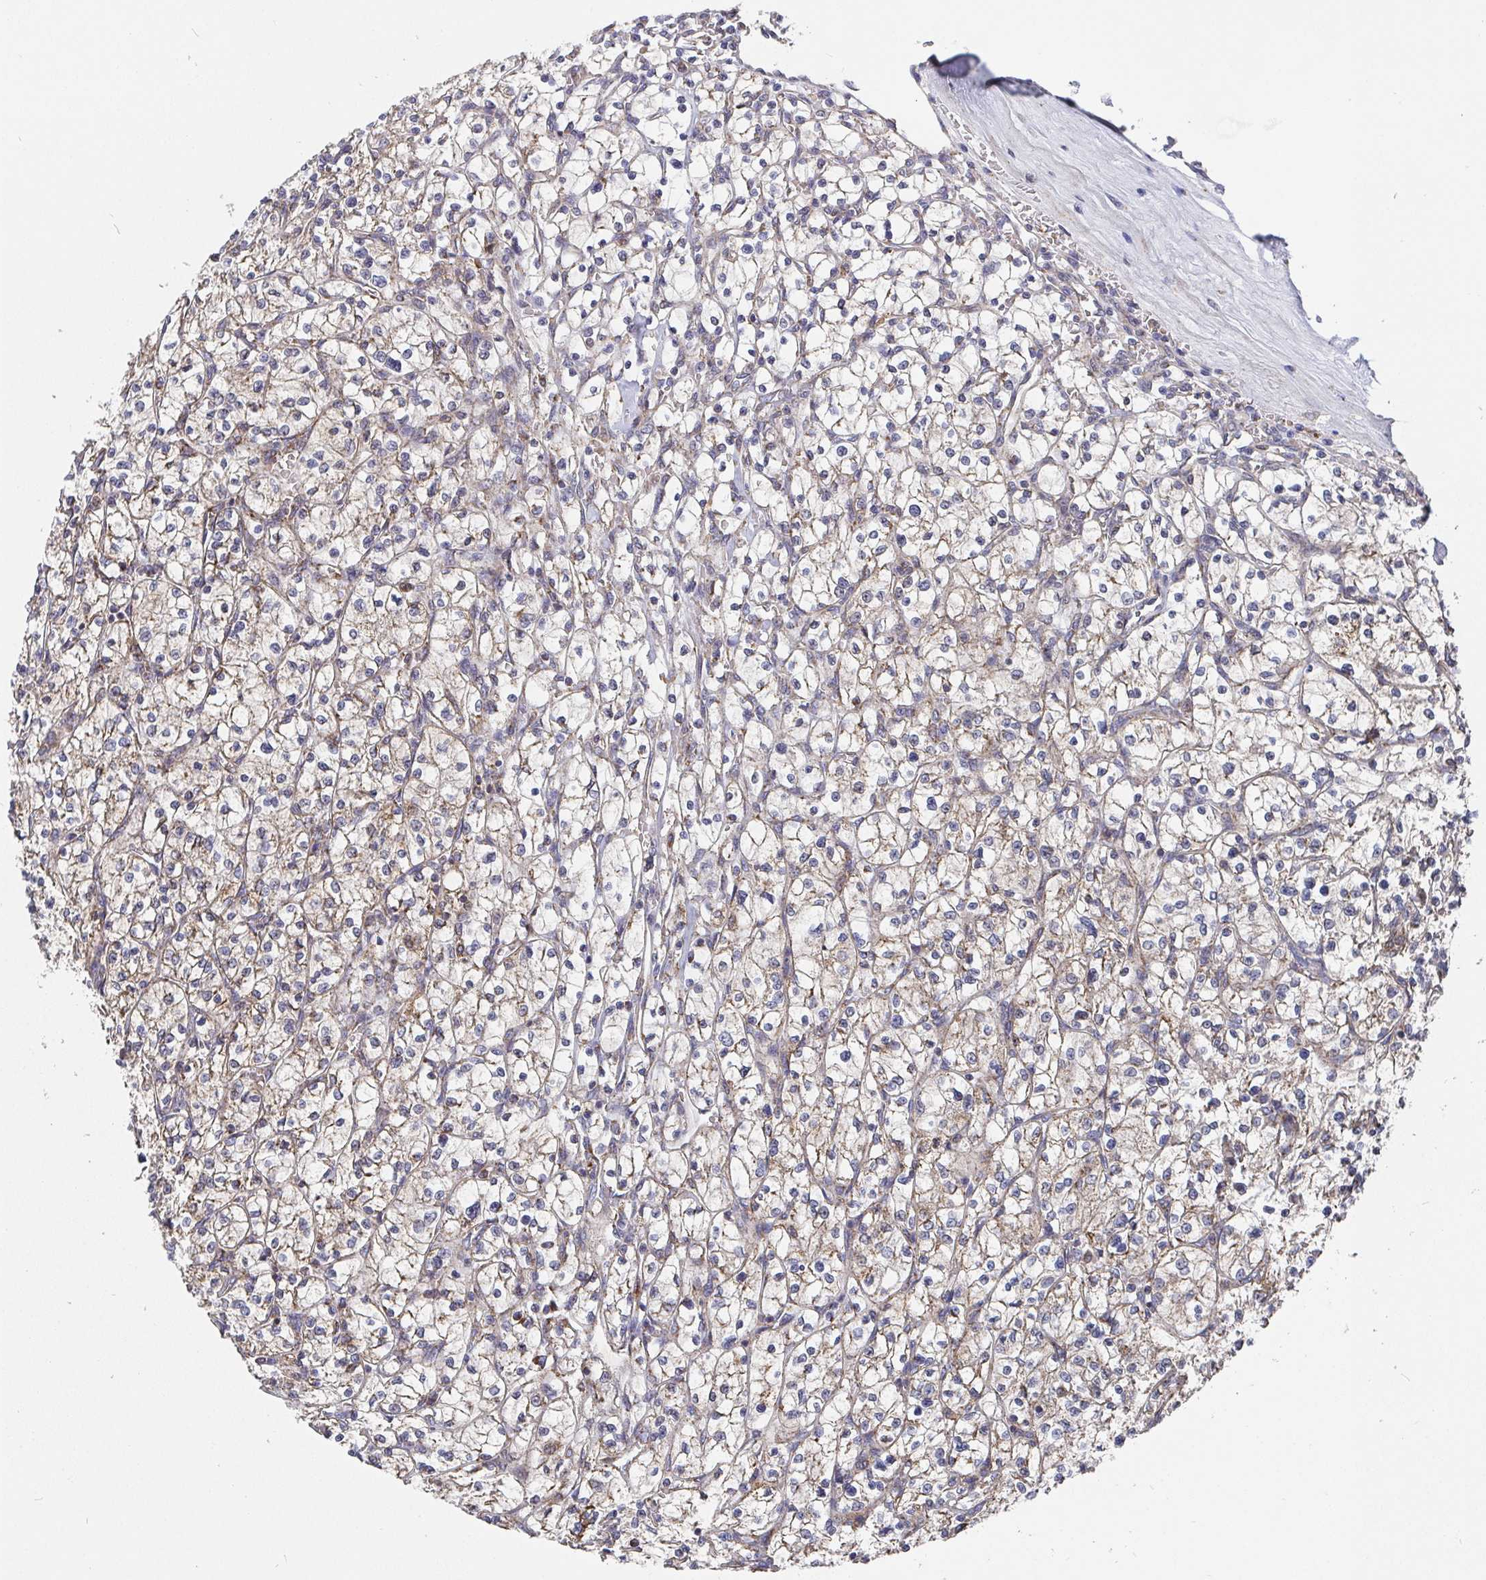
{"staining": {"intensity": "weak", "quantity": "25%-75%", "location": "cytoplasmic/membranous"}, "tissue": "renal cancer", "cell_type": "Tumor cells", "image_type": "cancer", "snomed": [{"axis": "morphology", "description": "Adenocarcinoma, NOS"}, {"axis": "topography", "description": "Kidney"}], "caption": "IHC micrograph of renal adenocarcinoma stained for a protein (brown), which exhibits low levels of weak cytoplasmic/membranous staining in approximately 25%-75% of tumor cells.", "gene": "PDF", "patient": {"sex": "female", "age": 64}}